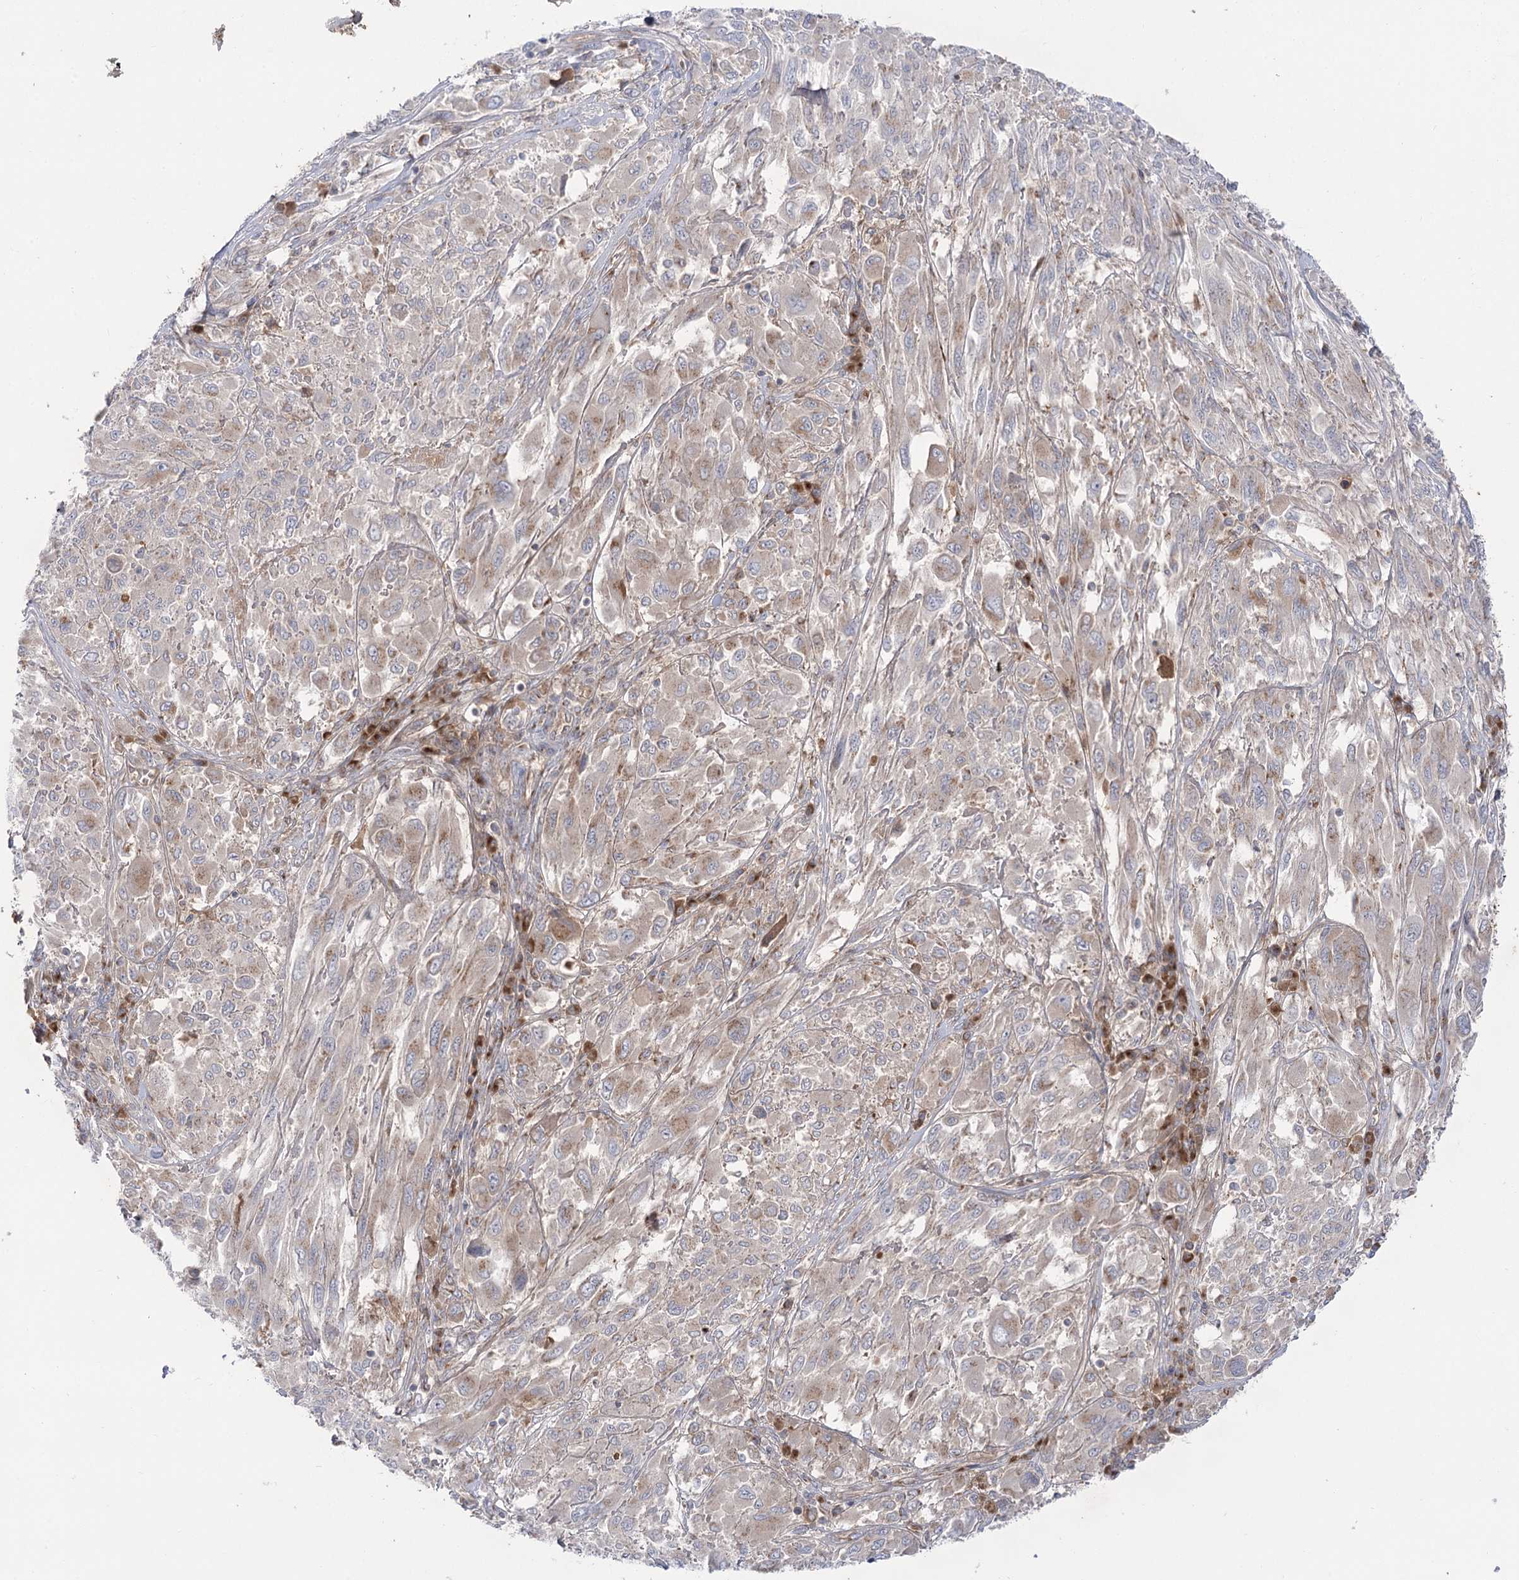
{"staining": {"intensity": "weak", "quantity": ">75%", "location": "cytoplasmic/membranous"}, "tissue": "melanoma", "cell_type": "Tumor cells", "image_type": "cancer", "snomed": [{"axis": "morphology", "description": "Malignant melanoma, NOS"}, {"axis": "topography", "description": "Skin"}], "caption": "Melanoma stained with a protein marker demonstrates weak staining in tumor cells.", "gene": "GBF1", "patient": {"sex": "female", "age": 91}}